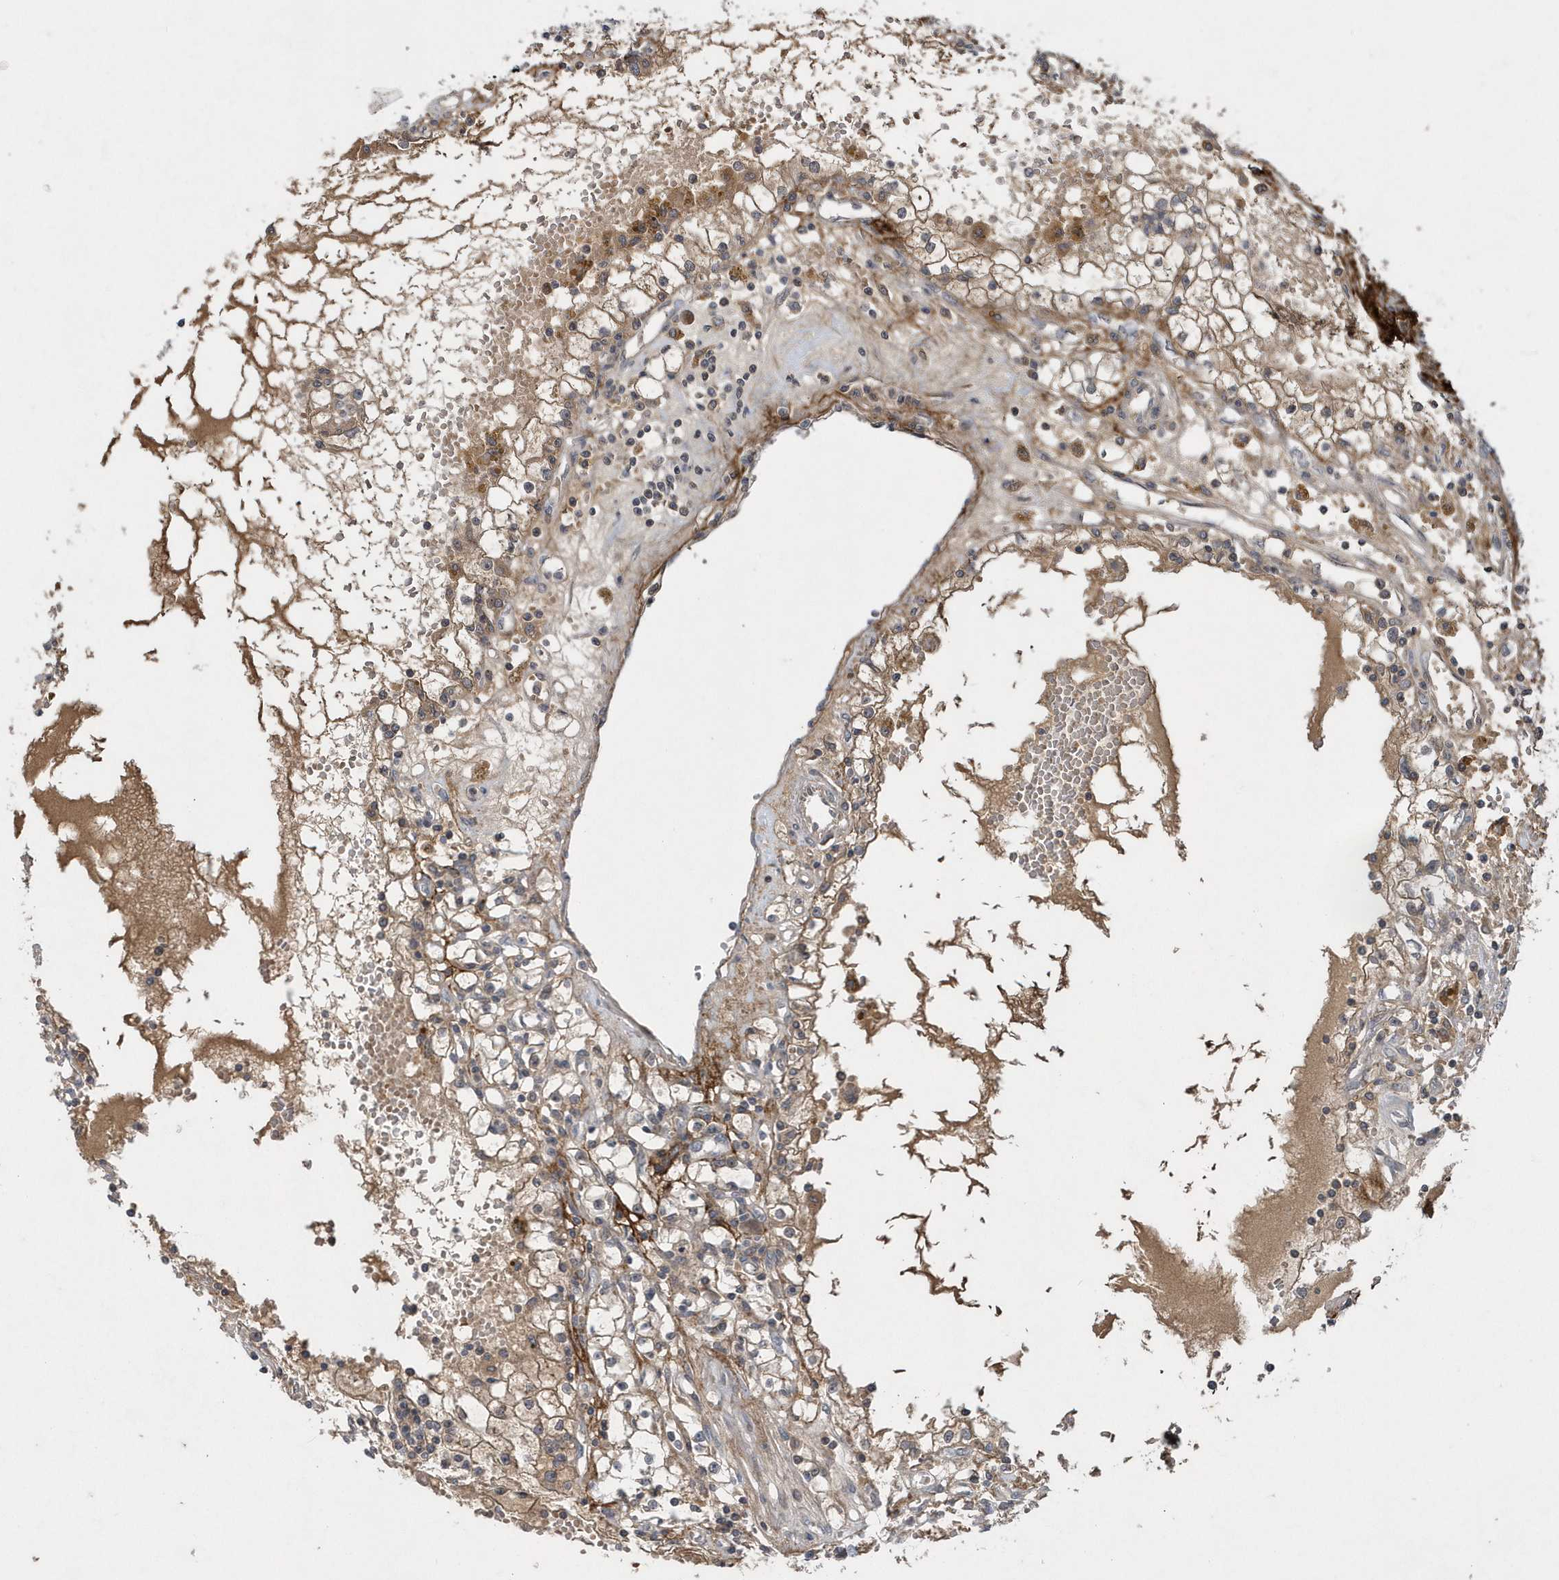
{"staining": {"intensity": "moderate", "quantity": ">75%", "location": "cytoplasmic/membranous"}, "tissue": "renal cancer", "cell_type": "Tumor cells", "image_type": "cancer", "snomed": [{"axis": "morphology", "description": "Adenocarcinoma, NOS"}, {"axis": "topography", "description": "Kidney"}], "caption": "This micrograph displays IHC staining of human adenocarcinoma (renal), with medium moderate cytoplasmic/membranous positivity in about >75% of tumor cells.", "gene": "HMGCS1", "patient": {"sex": "male", "age": 56}}